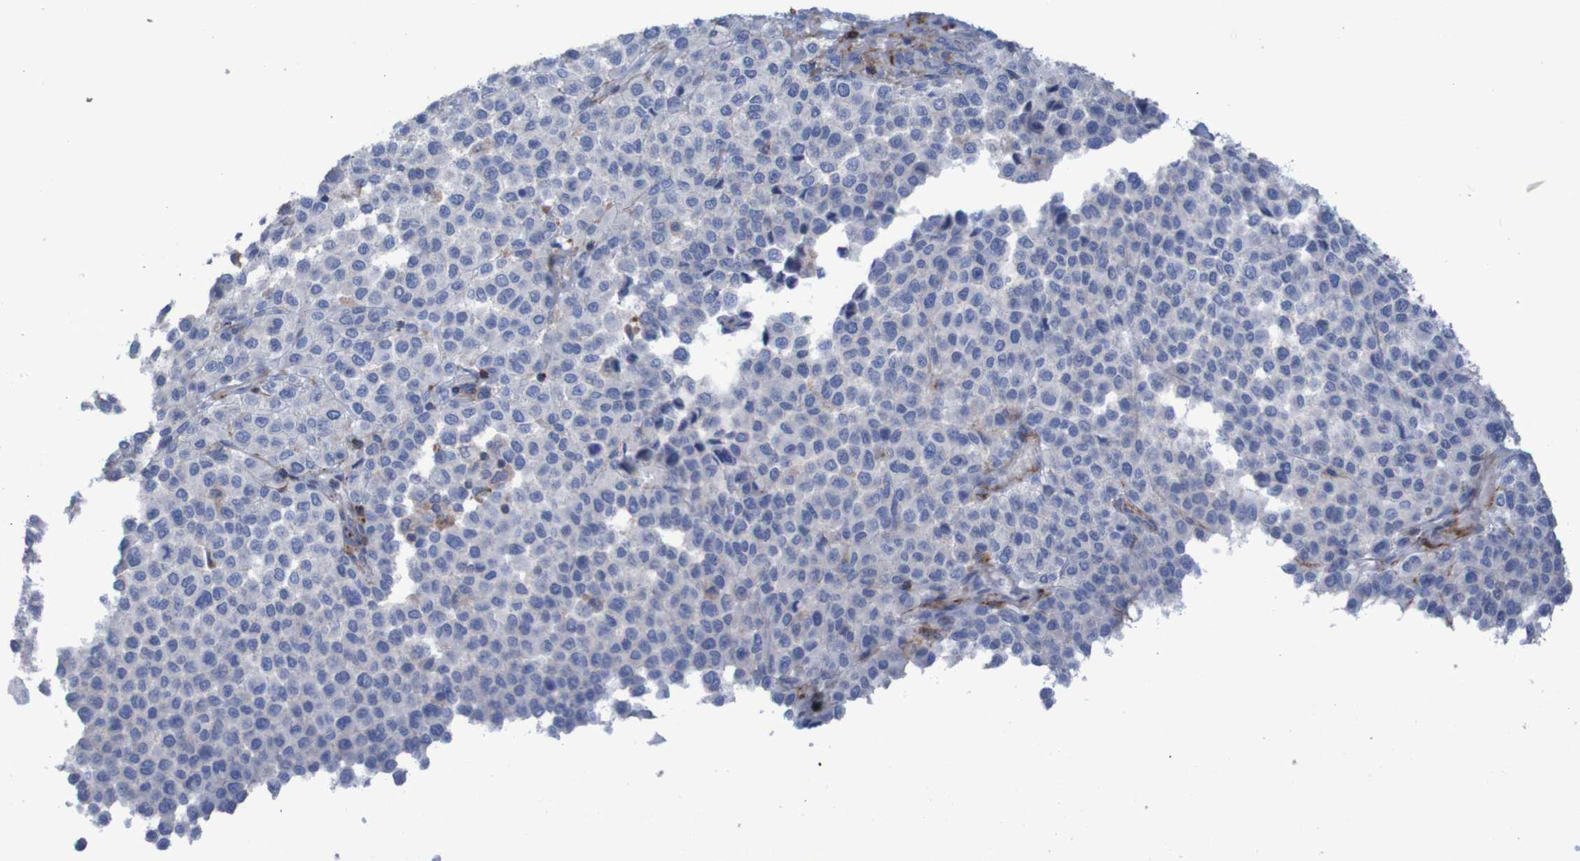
{"staining": {"intensity": "negative", "quantity": "none", "location": "none"}, "tissue": "melanoma", "cell_type": "Tumor cells", "image_type": "cancer", "snomed": [{"axis": "morphology", "description": "Malignant melanoma, Metastatic site"}, {"axis": "topography", "description": "Pancreas"}], "caption": "A histopathology image of malignant melanoma (metastatic site) stained for a protein reveals no brown staining in tumor cells.", "gene": "RNF182", "patient": {"sex": "female", "age": 30}}